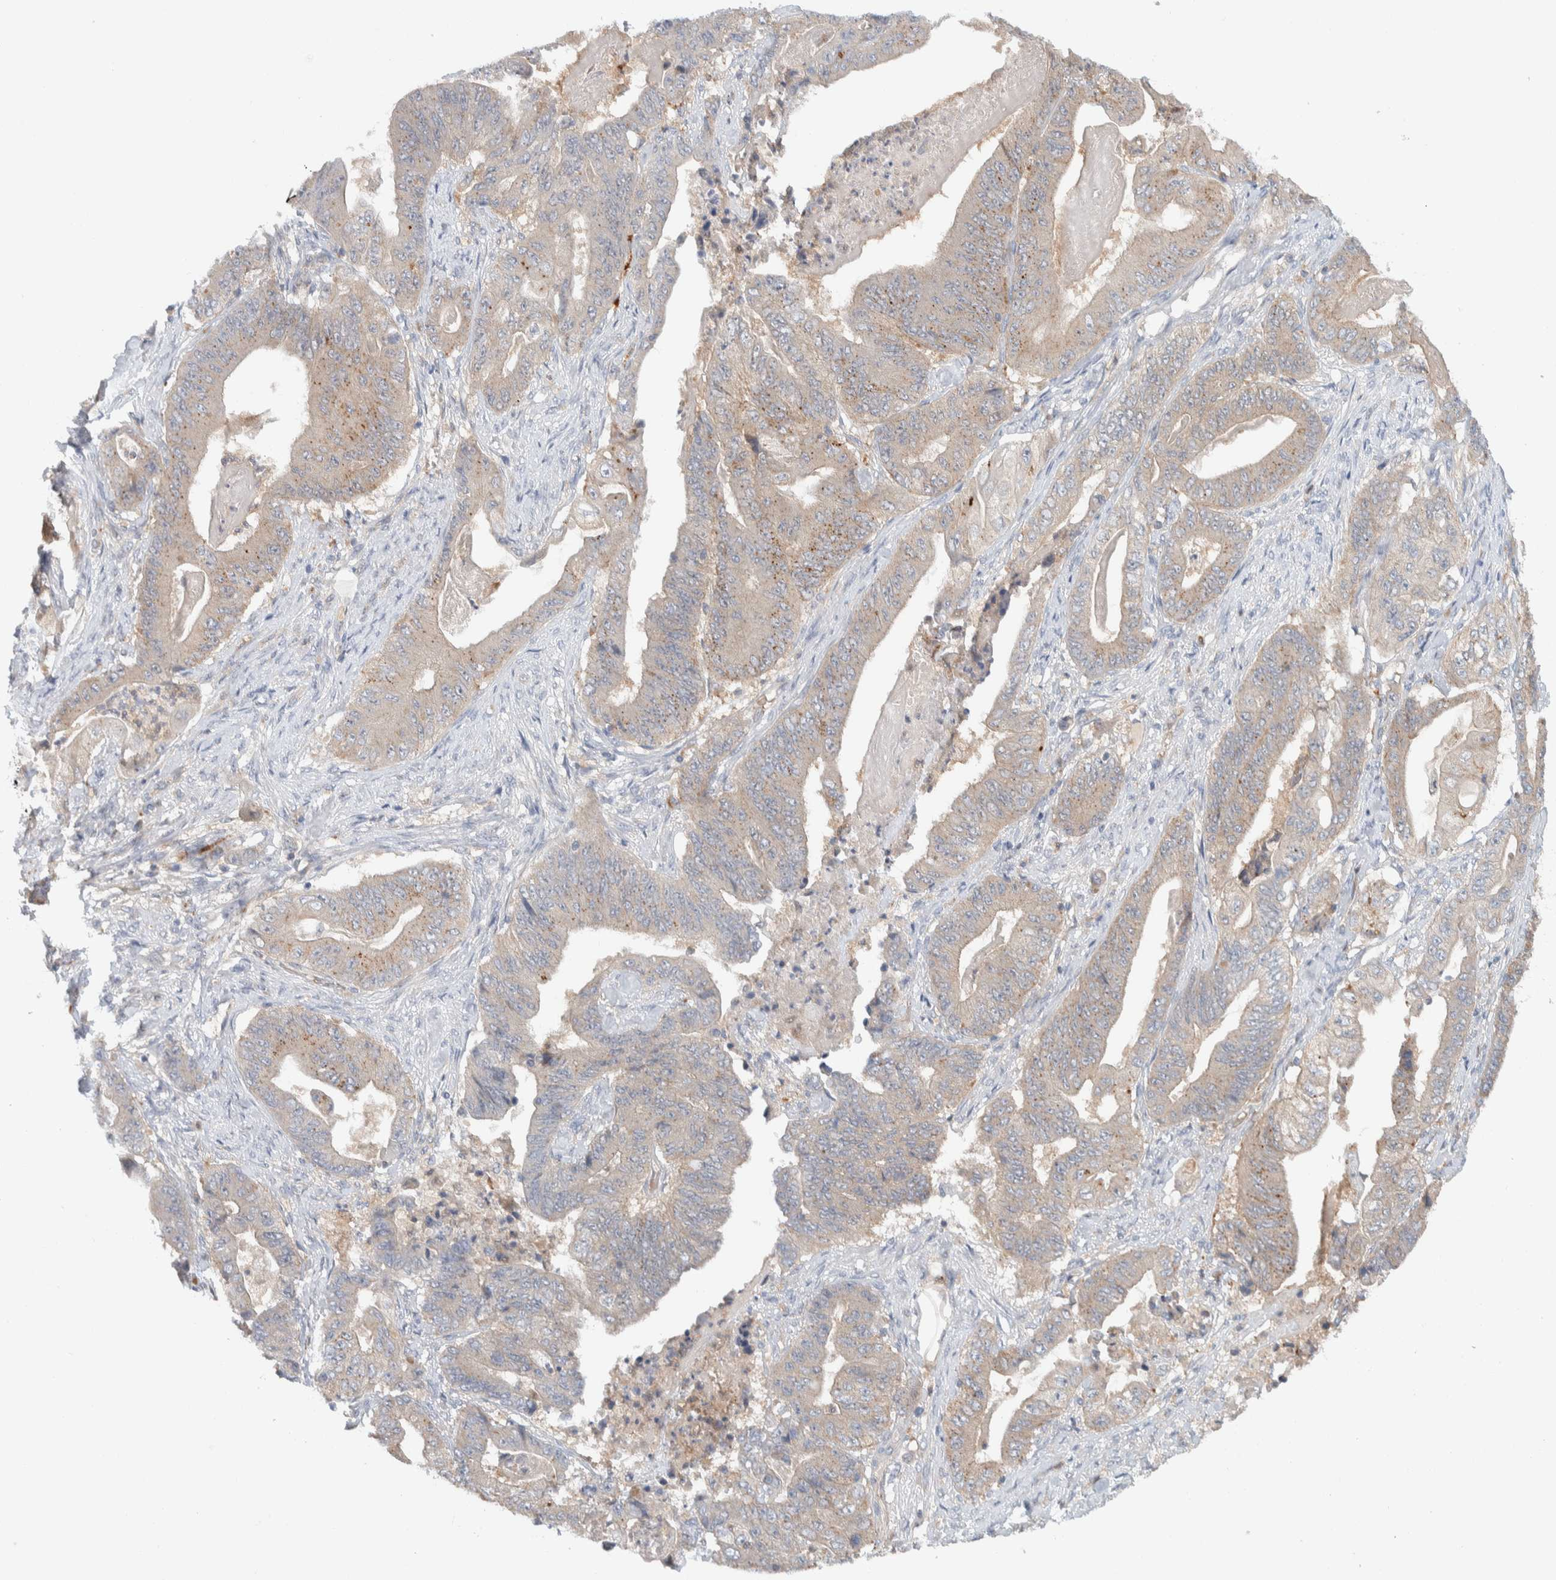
{"staining": {"intensity": "negative", "quantity": "none", "location": "none"}, "tissue": "stomach cancer", "cell_type": "Tumor cells", "image_type": "cancer", "snomed": [{"axis": "morphology", "description": "Adenocarcinoma, NOS"}, {"axis": "topography", "description": "Stomach"}], "caption": "This is a image of immunohistochemistry (IHC) staining of stomach adenocarcinoma, which shows no expression in tumor cells. (Immunohistochemistry (ihc), brightfield microscopy, high magnification).", "gene": "GCLM", "patient": {"sex": "female", "age": 73}}